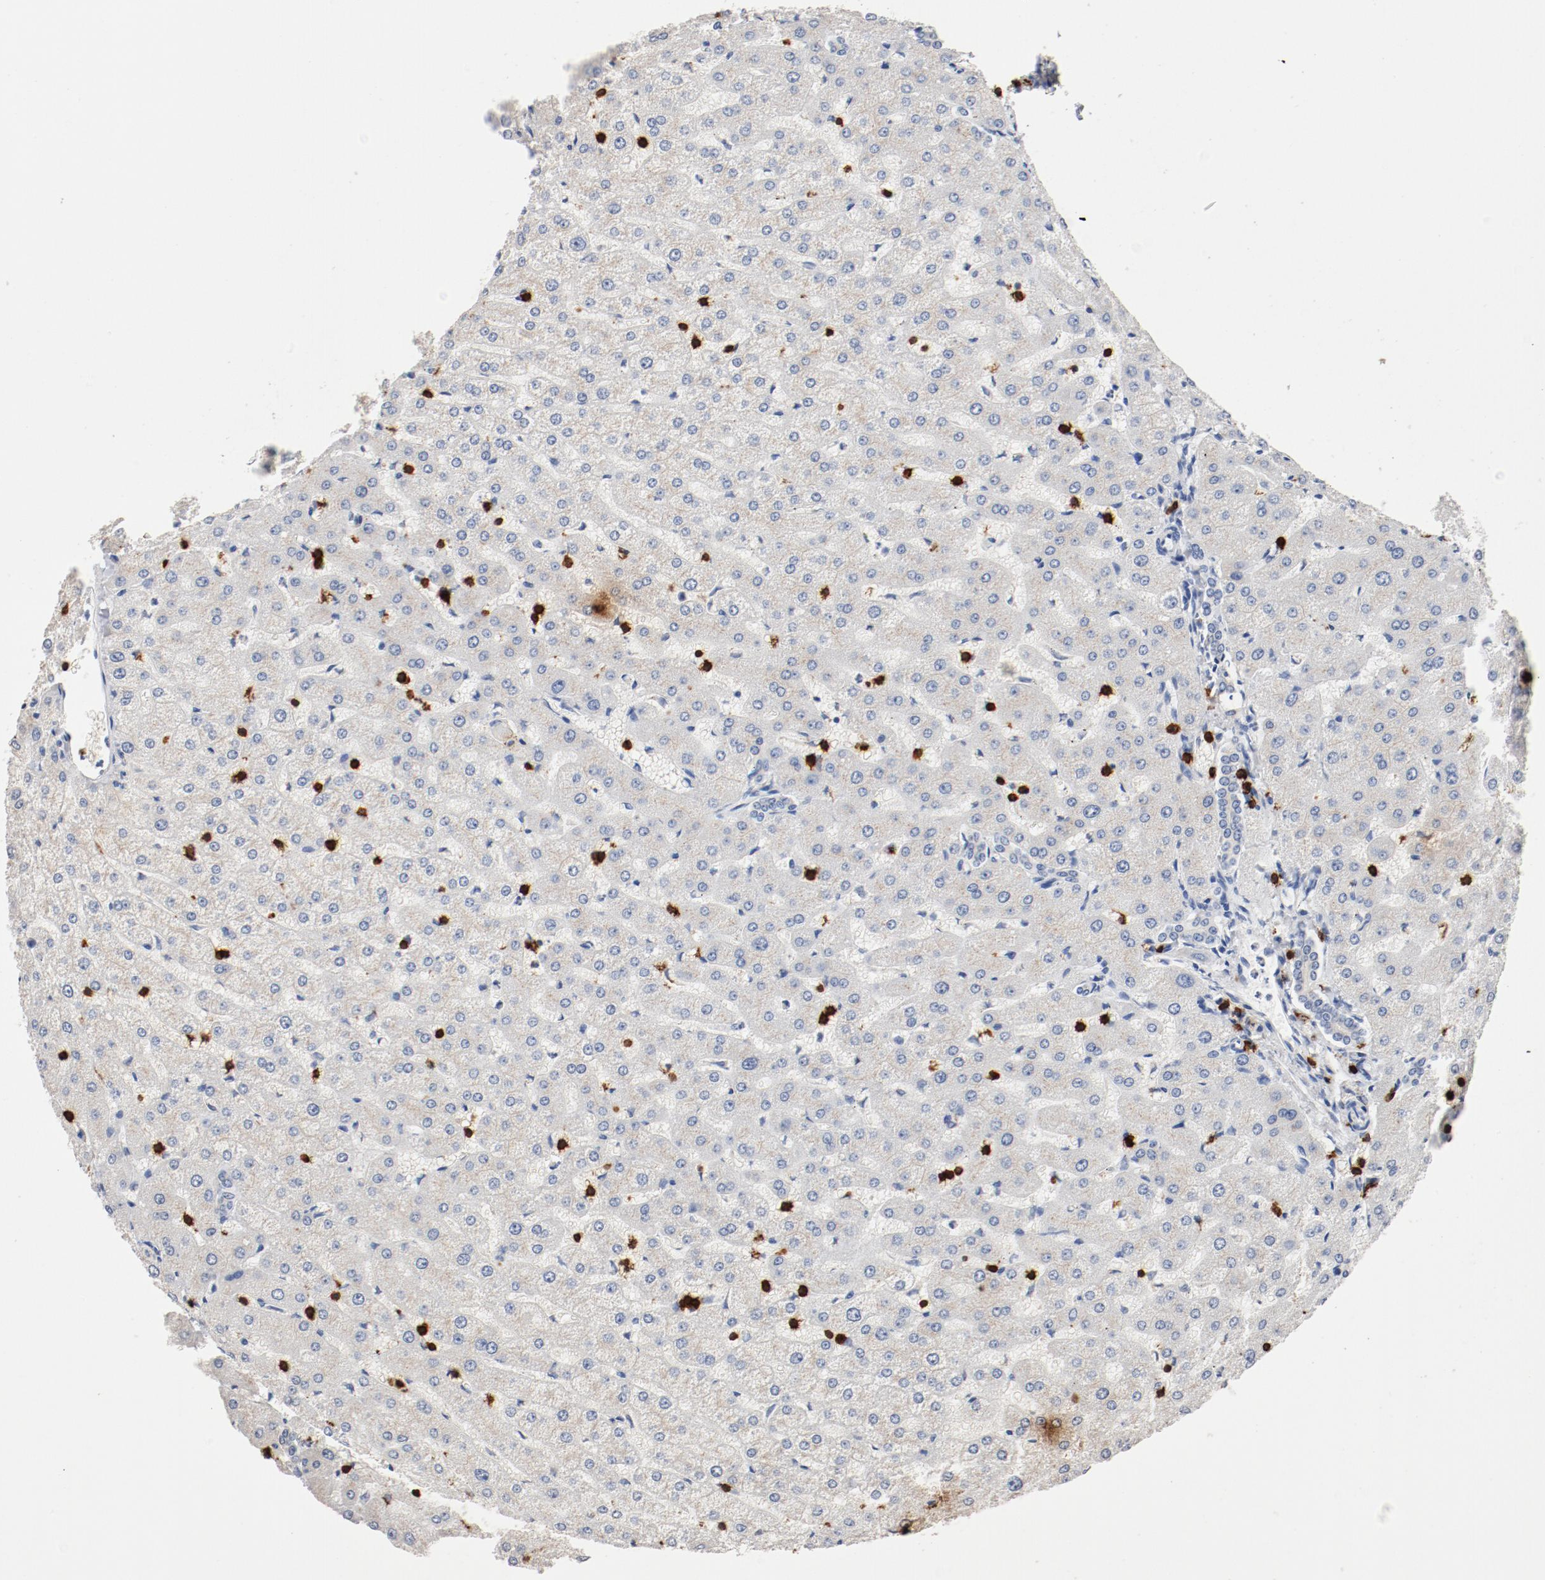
{"staining": {"intensity": "negative", "quantity": "none", "location": "none"}, "tissue": "liver", "cell_type": "Cholangiocytes", "image_type": "normal", "snomed": [{"axis": "morphology", "description": "Normal tissue, NOS"}, {"axis": "morphology", "description": "Fibrosis, NOS"}, {"axis": "topography", "description": "Liver"}], "caption": "The photomicrograph exhibits no staining of cholangiocytes in benign liver.", "gene": "CD247", "patient": {"sex": "female", "age": 29}}